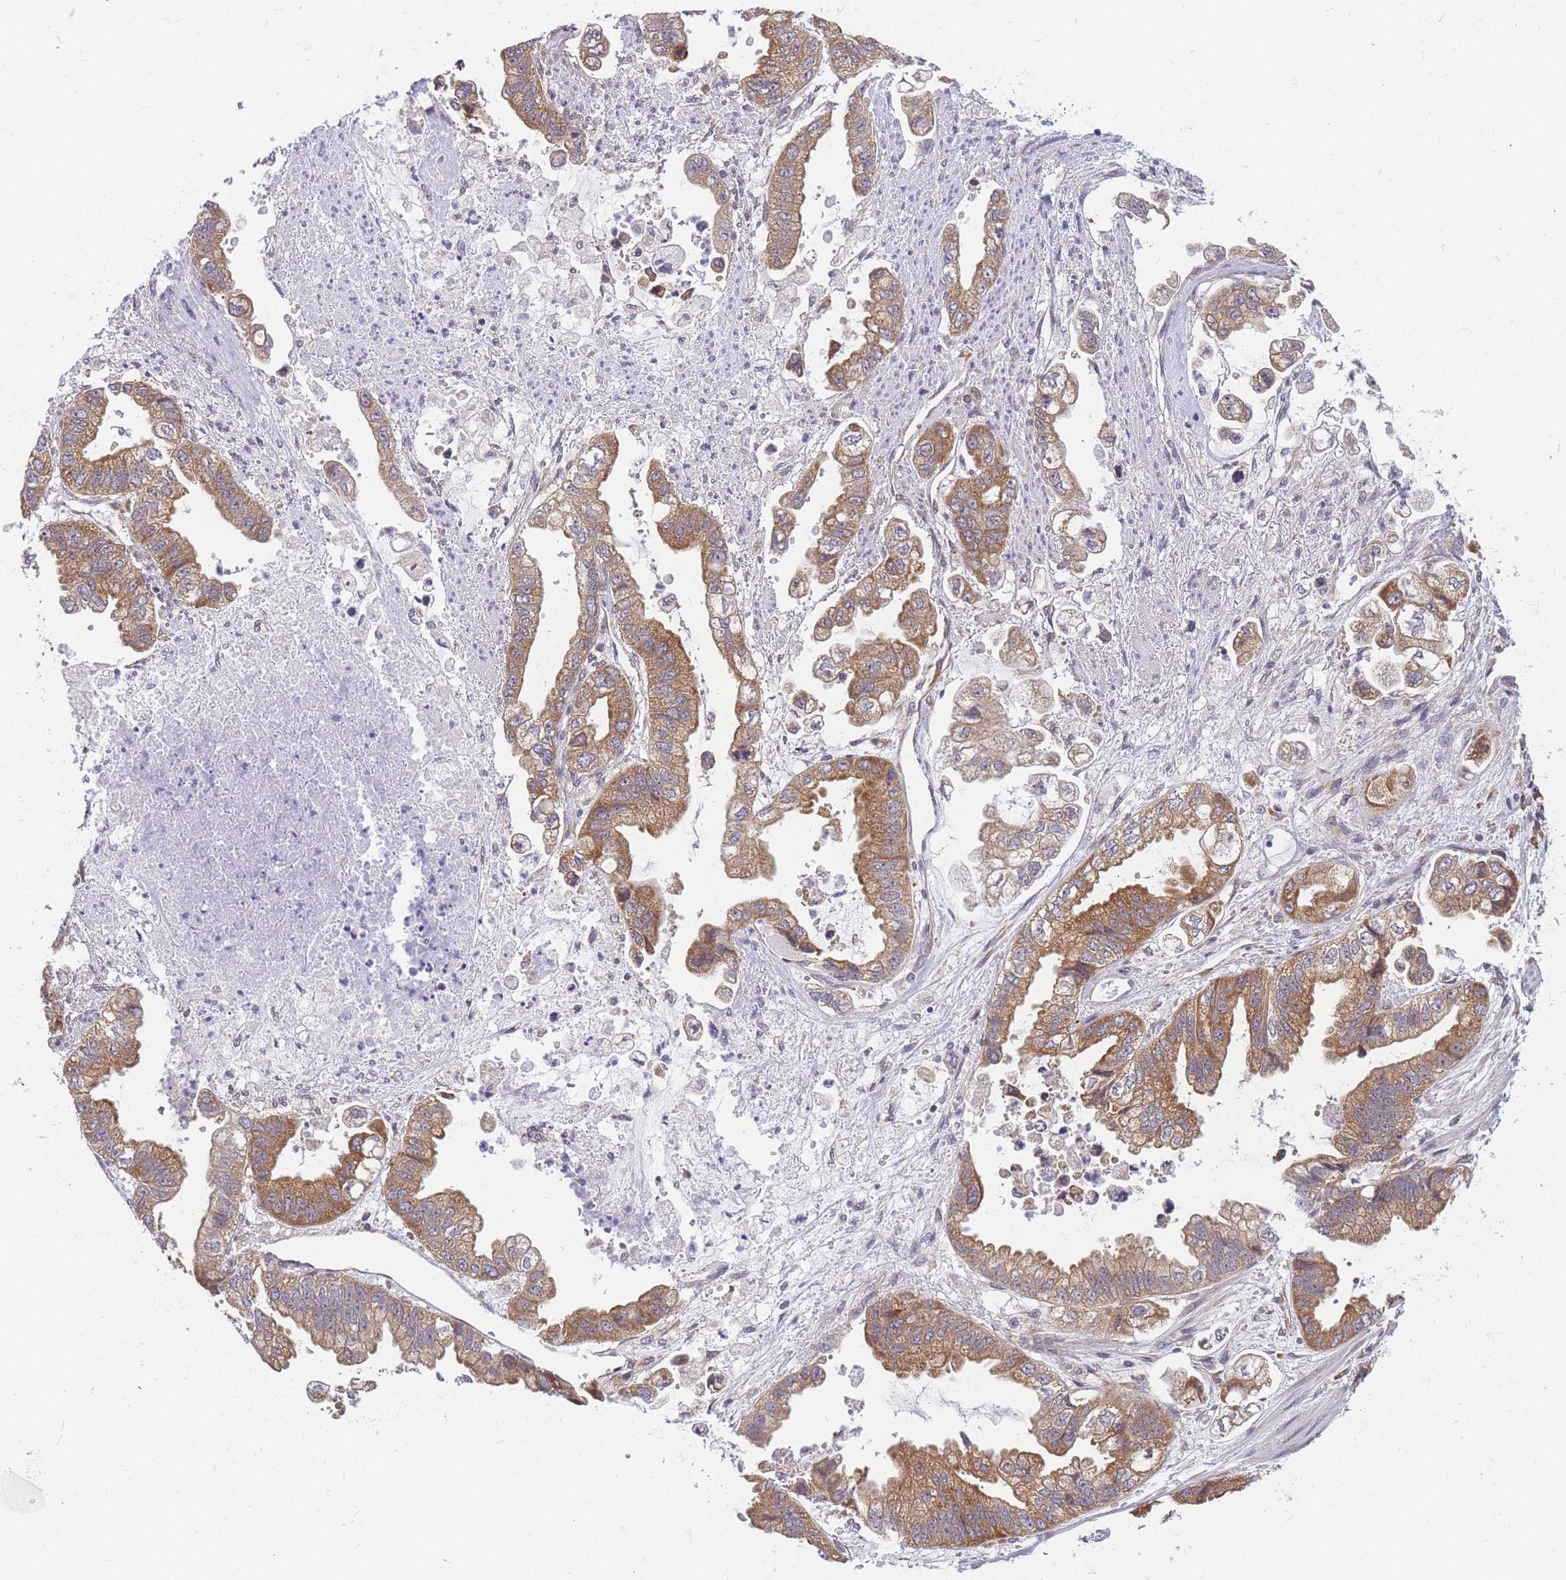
{"staining": {"intensity": "moderate", "quantity": ">75%", "location": "cytoplasmic/membranous"}, "tissue": "stomach cancer", "cell_type": "Tumor cells", "image_type": "cancer", "snomed": [{"axis": "morphology", "description": "Adenocarcinoma, NOS"}, {"axis": "topography", "description": "Stomach"}], "caption": "Immunohistochemistry (IHC) (DAB (3,3'-diaminobenzidine)) staining of human stomach adenocarcinoma reveals moderate cytoplasmic/membranous protein positivity in about >75% of tumor cells.", "gene": "MRPL23", "patient": {"sex": "male", "age": 62}}